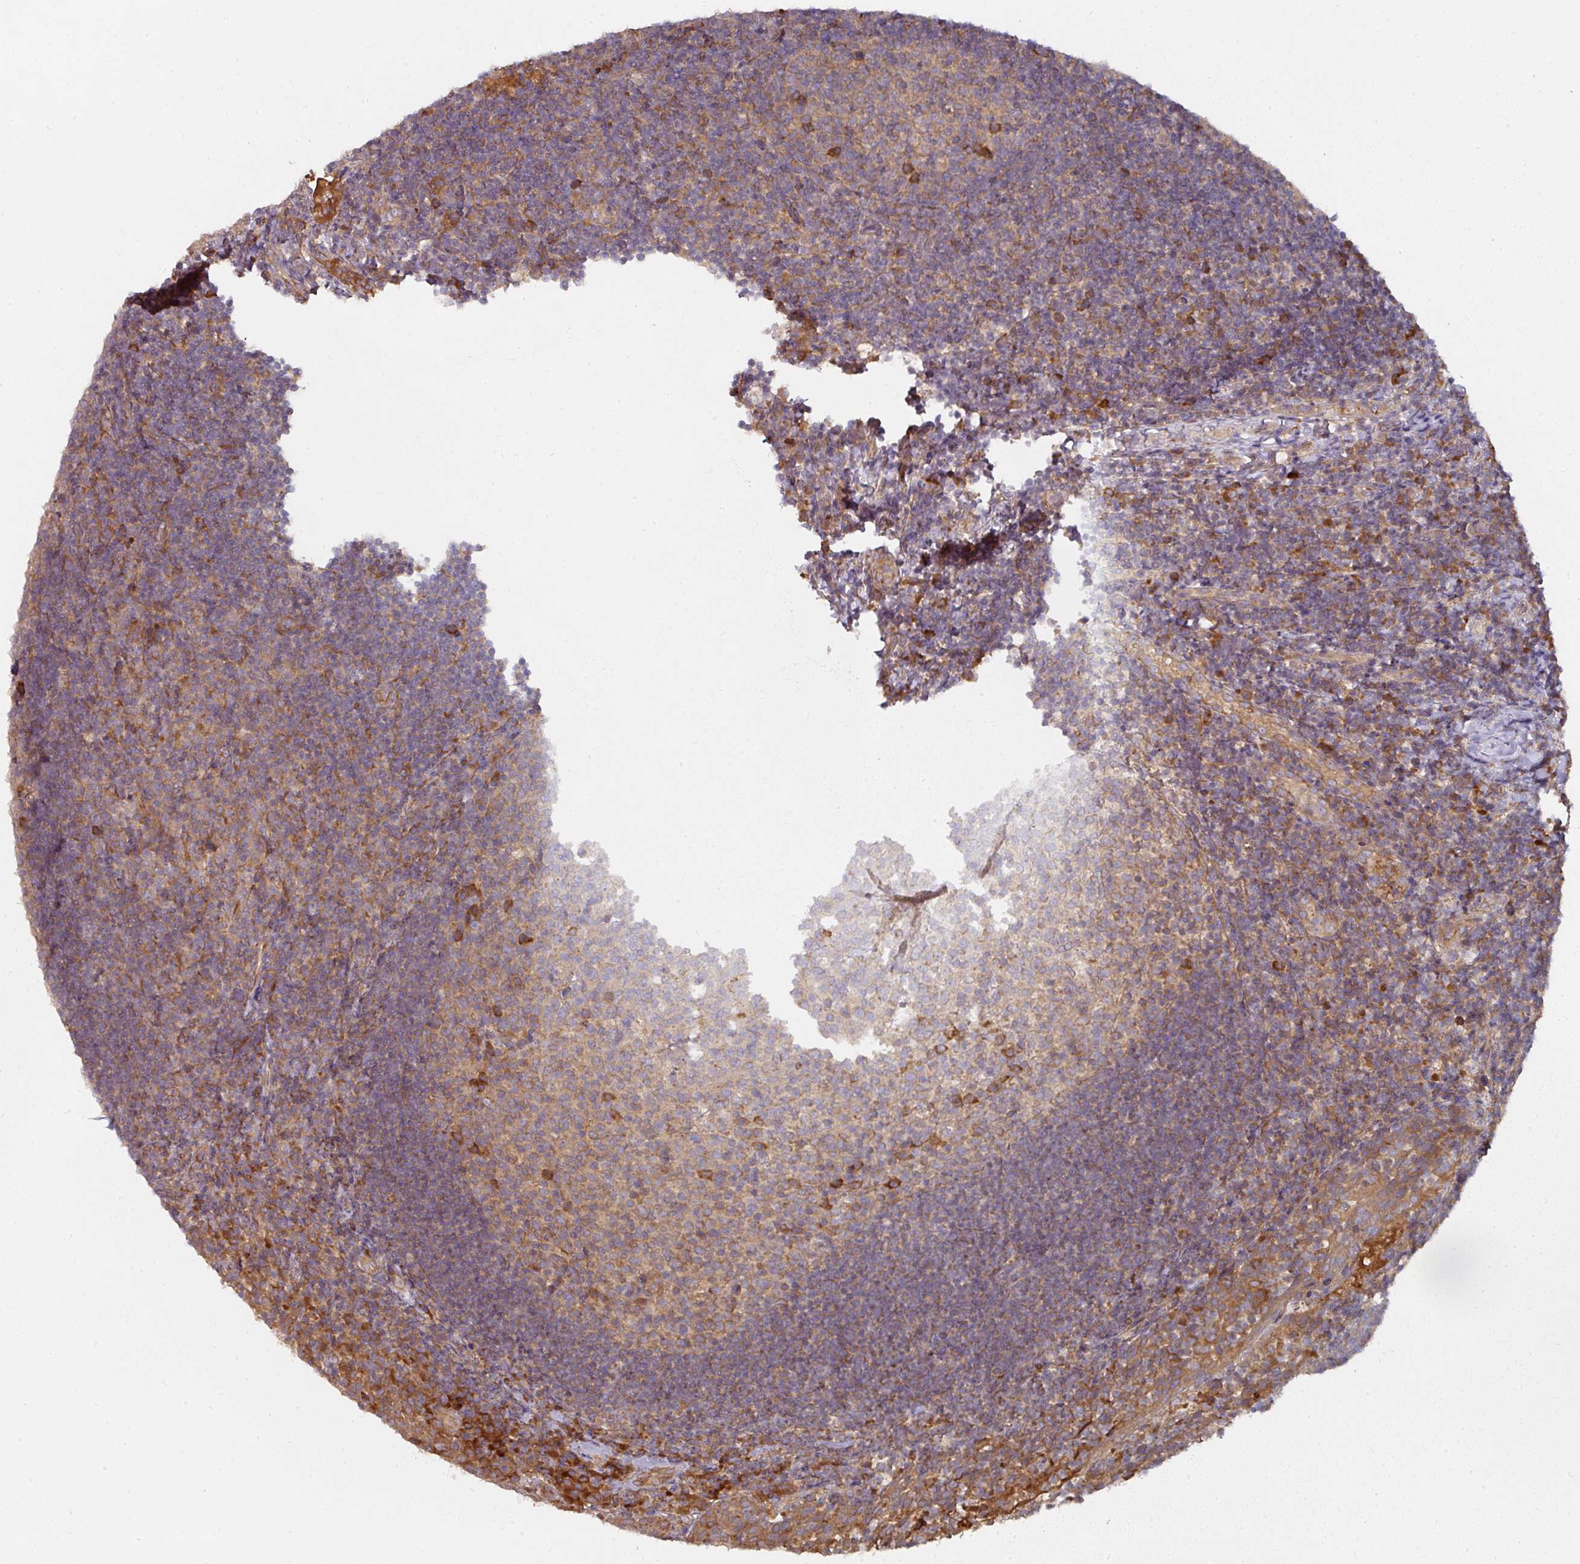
{"staining": {"intensity": "strong", "quantity": "<25%", "location": "cytoplasmic/membranous"}, "tissue": "tonsil", "cell_type": "Germinal center cells", "image_type": "normal", "snomed": [{"axis": "morphology", "description": "Normal tissue, NOS"}, {"axis": "topography", "description": "Tonsil"}], "caption": "Normal tonsil reveals strong cytoplasmic/membranous staining in approximately <25% of germinal center cells.", "gene": "CEP95", "patient": {"sex": "female", "age": 10}}